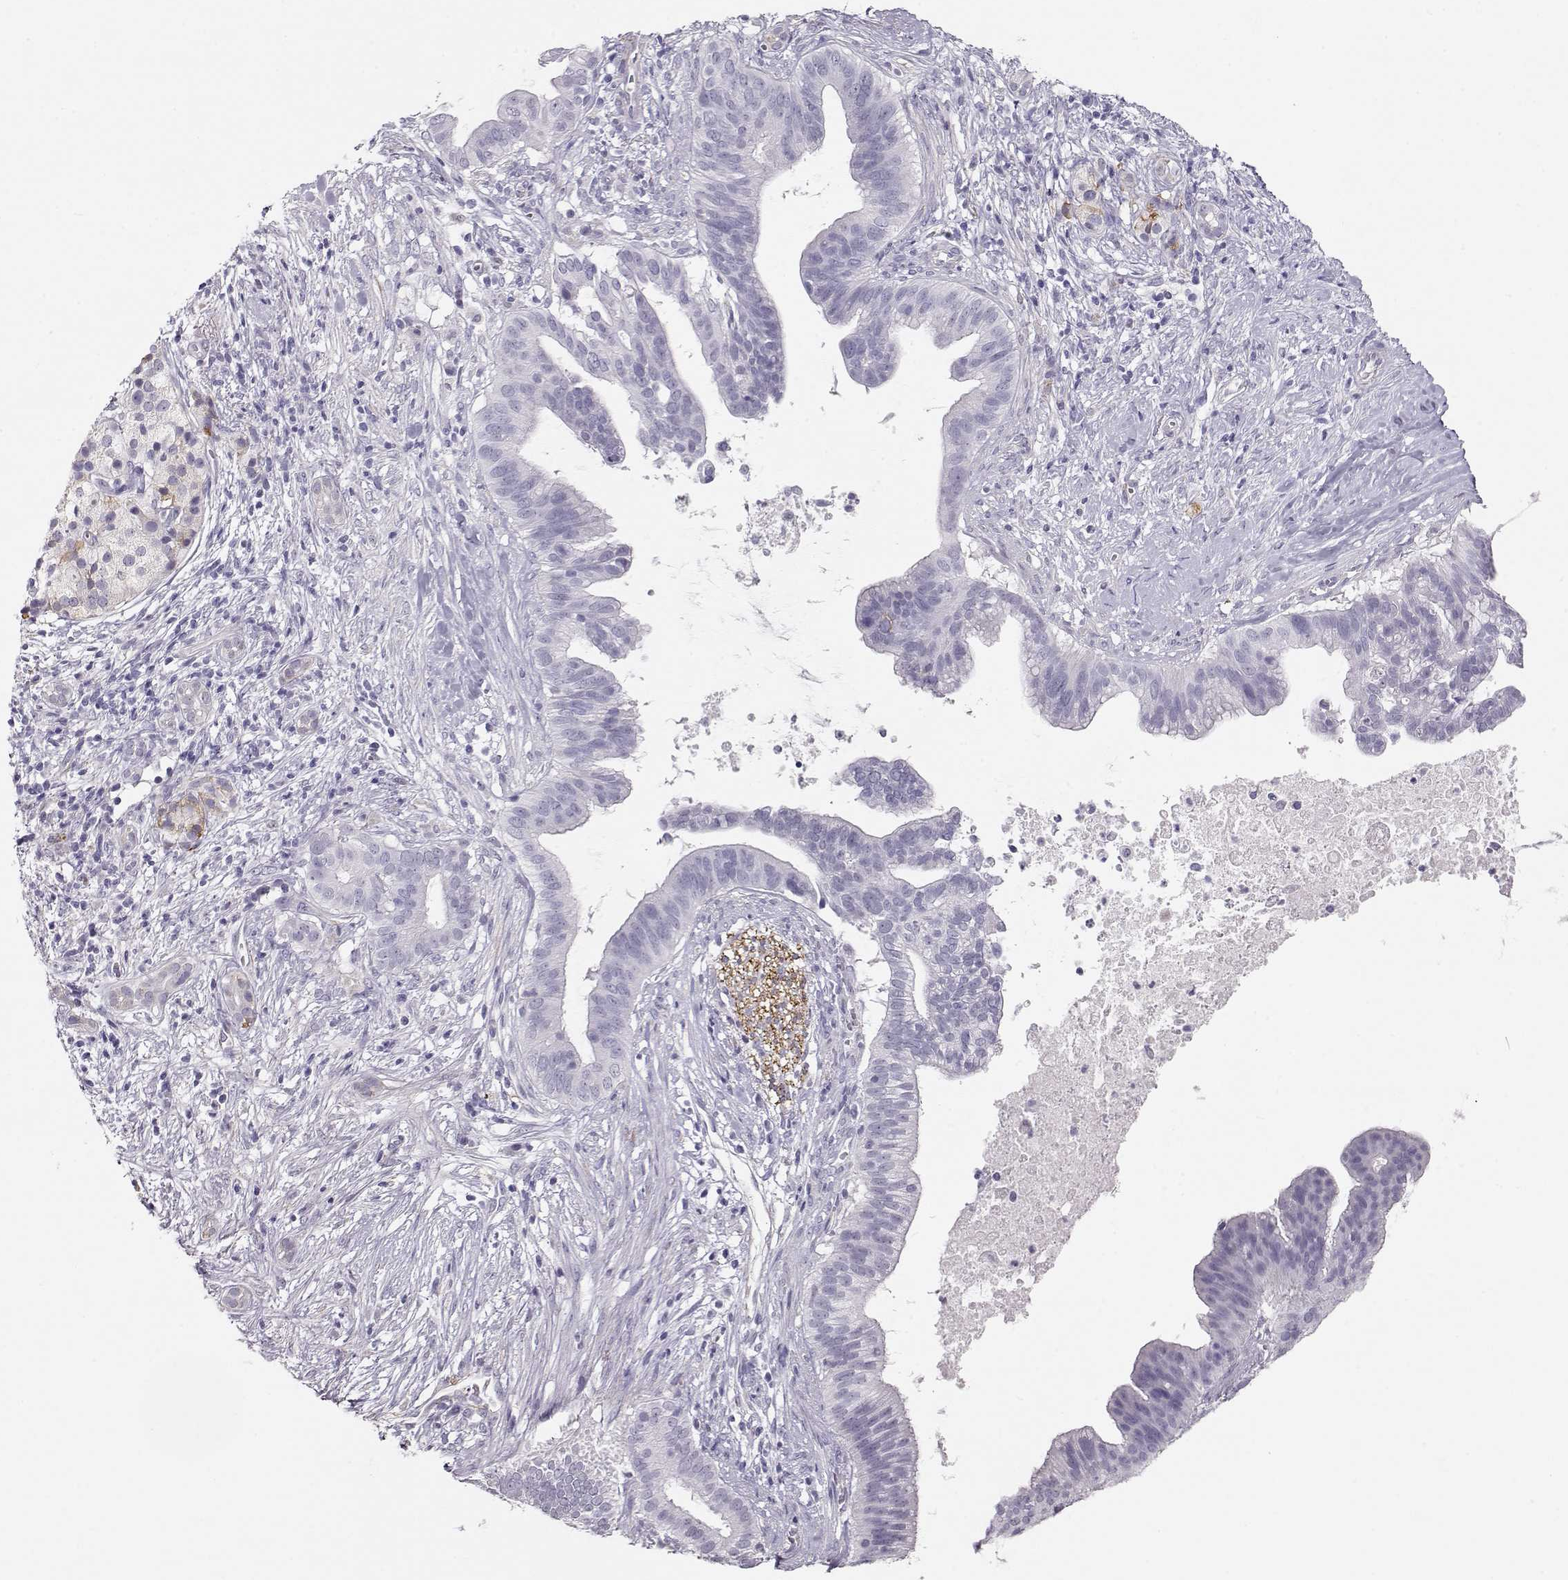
{"staining": {"intensity": "negative", "quantity": "none", "location": "none"}, "tissue": "pancreatic cancer", "cell_type": "Tumor cells", "image_type": "cancer", "snomed": [{"axis": "morphology", "description": "Adenocarcinoma, NOS"}, {"axis": "topography", "description": "Pancreas"}], "caption": "Tumor cells show no significant protein staining in pancreatic cancer (adenocarcinoma).", "gene": "RBM44", "patient": {"sex": "male", "age": 61}}